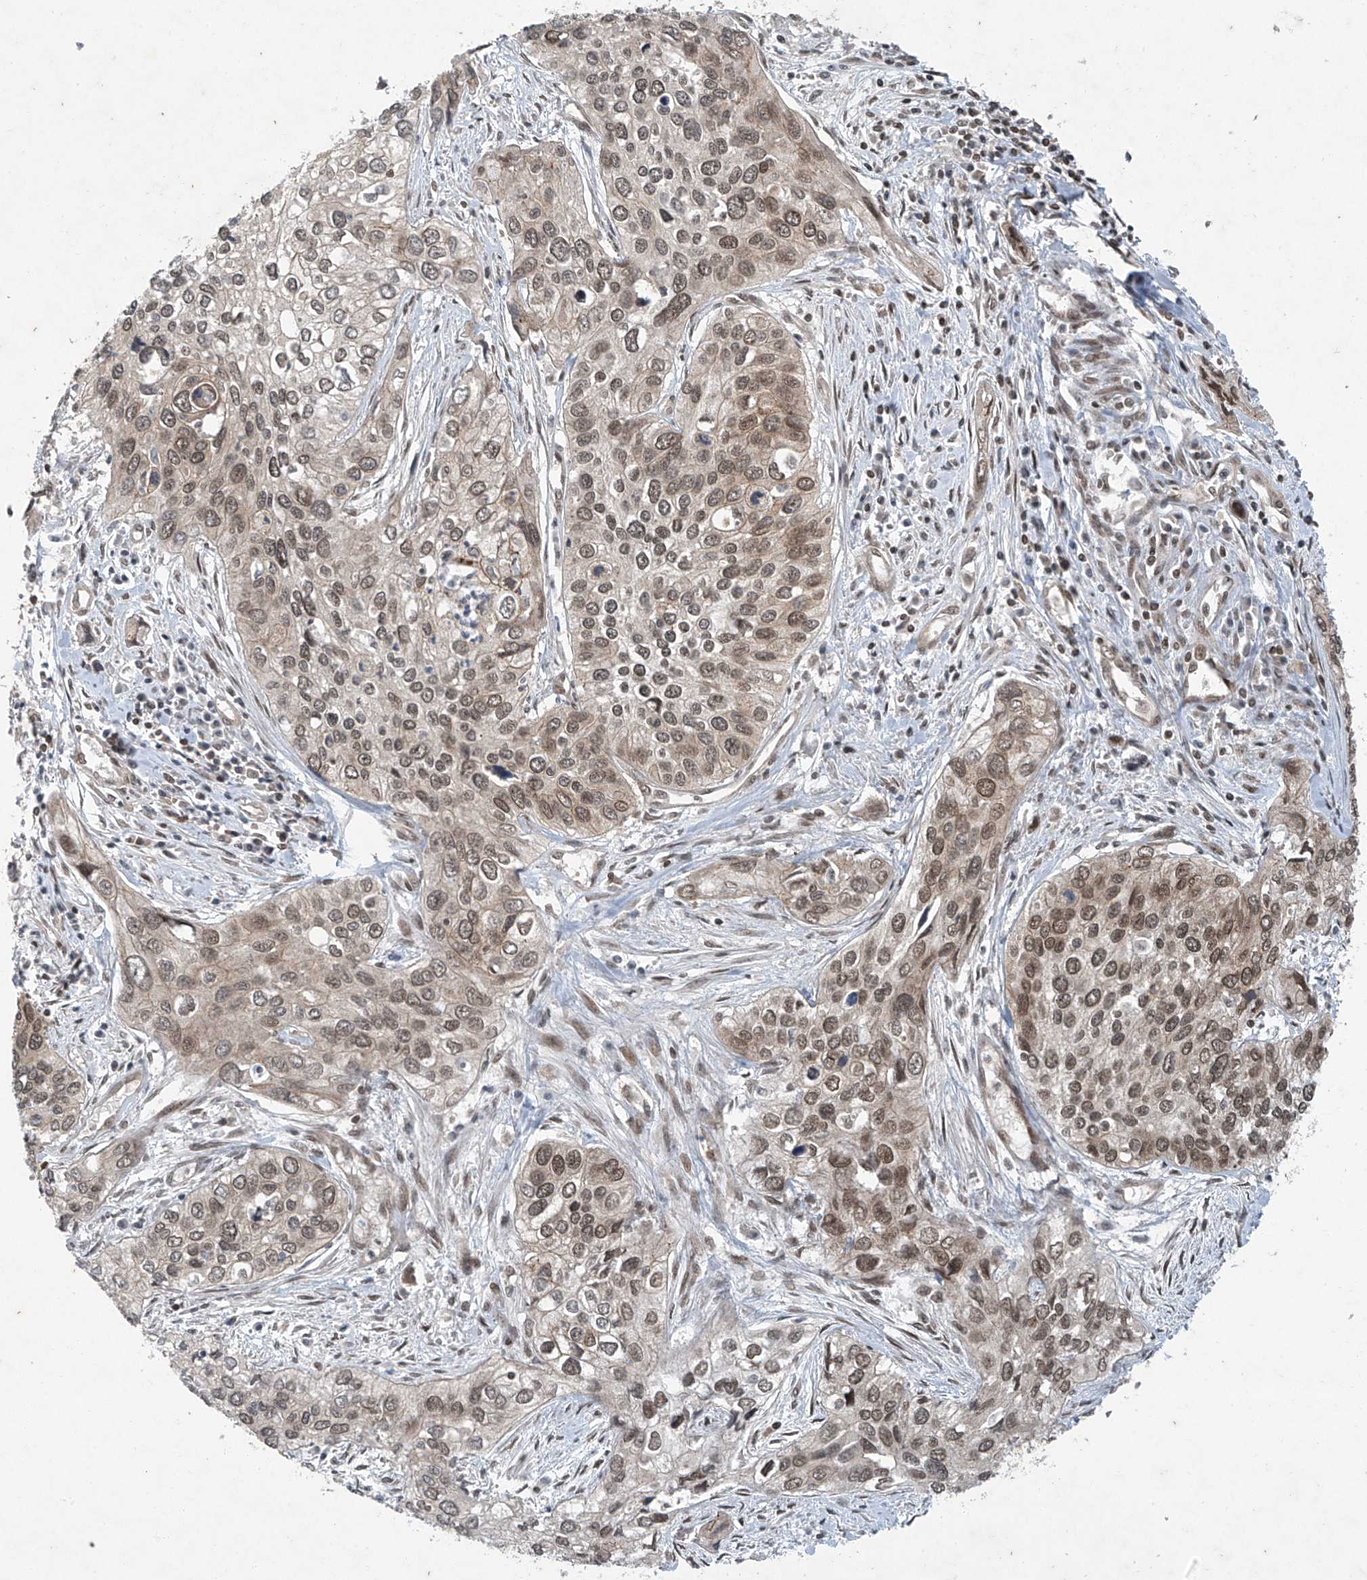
{"staining": {"intensity": "moderate", "quantity": ">75%", "location": "nuclear"}, "tissue": "cervical cancer", "cell_type": "Tumor cells", "image_type": "cancer", "snomed": [{"axis": "morphology", "description": "Squamous cell carcinoma, NOS"}, {"axis": "topography", "description": "Cervix"}], "caption": "Tumor cells exhibit moderate nuclear positivity in about >75% of cells in squamous cell carcinoma (cervical).", "gene": "TAF8", "patient": {"sex": "female", "age": 55}}